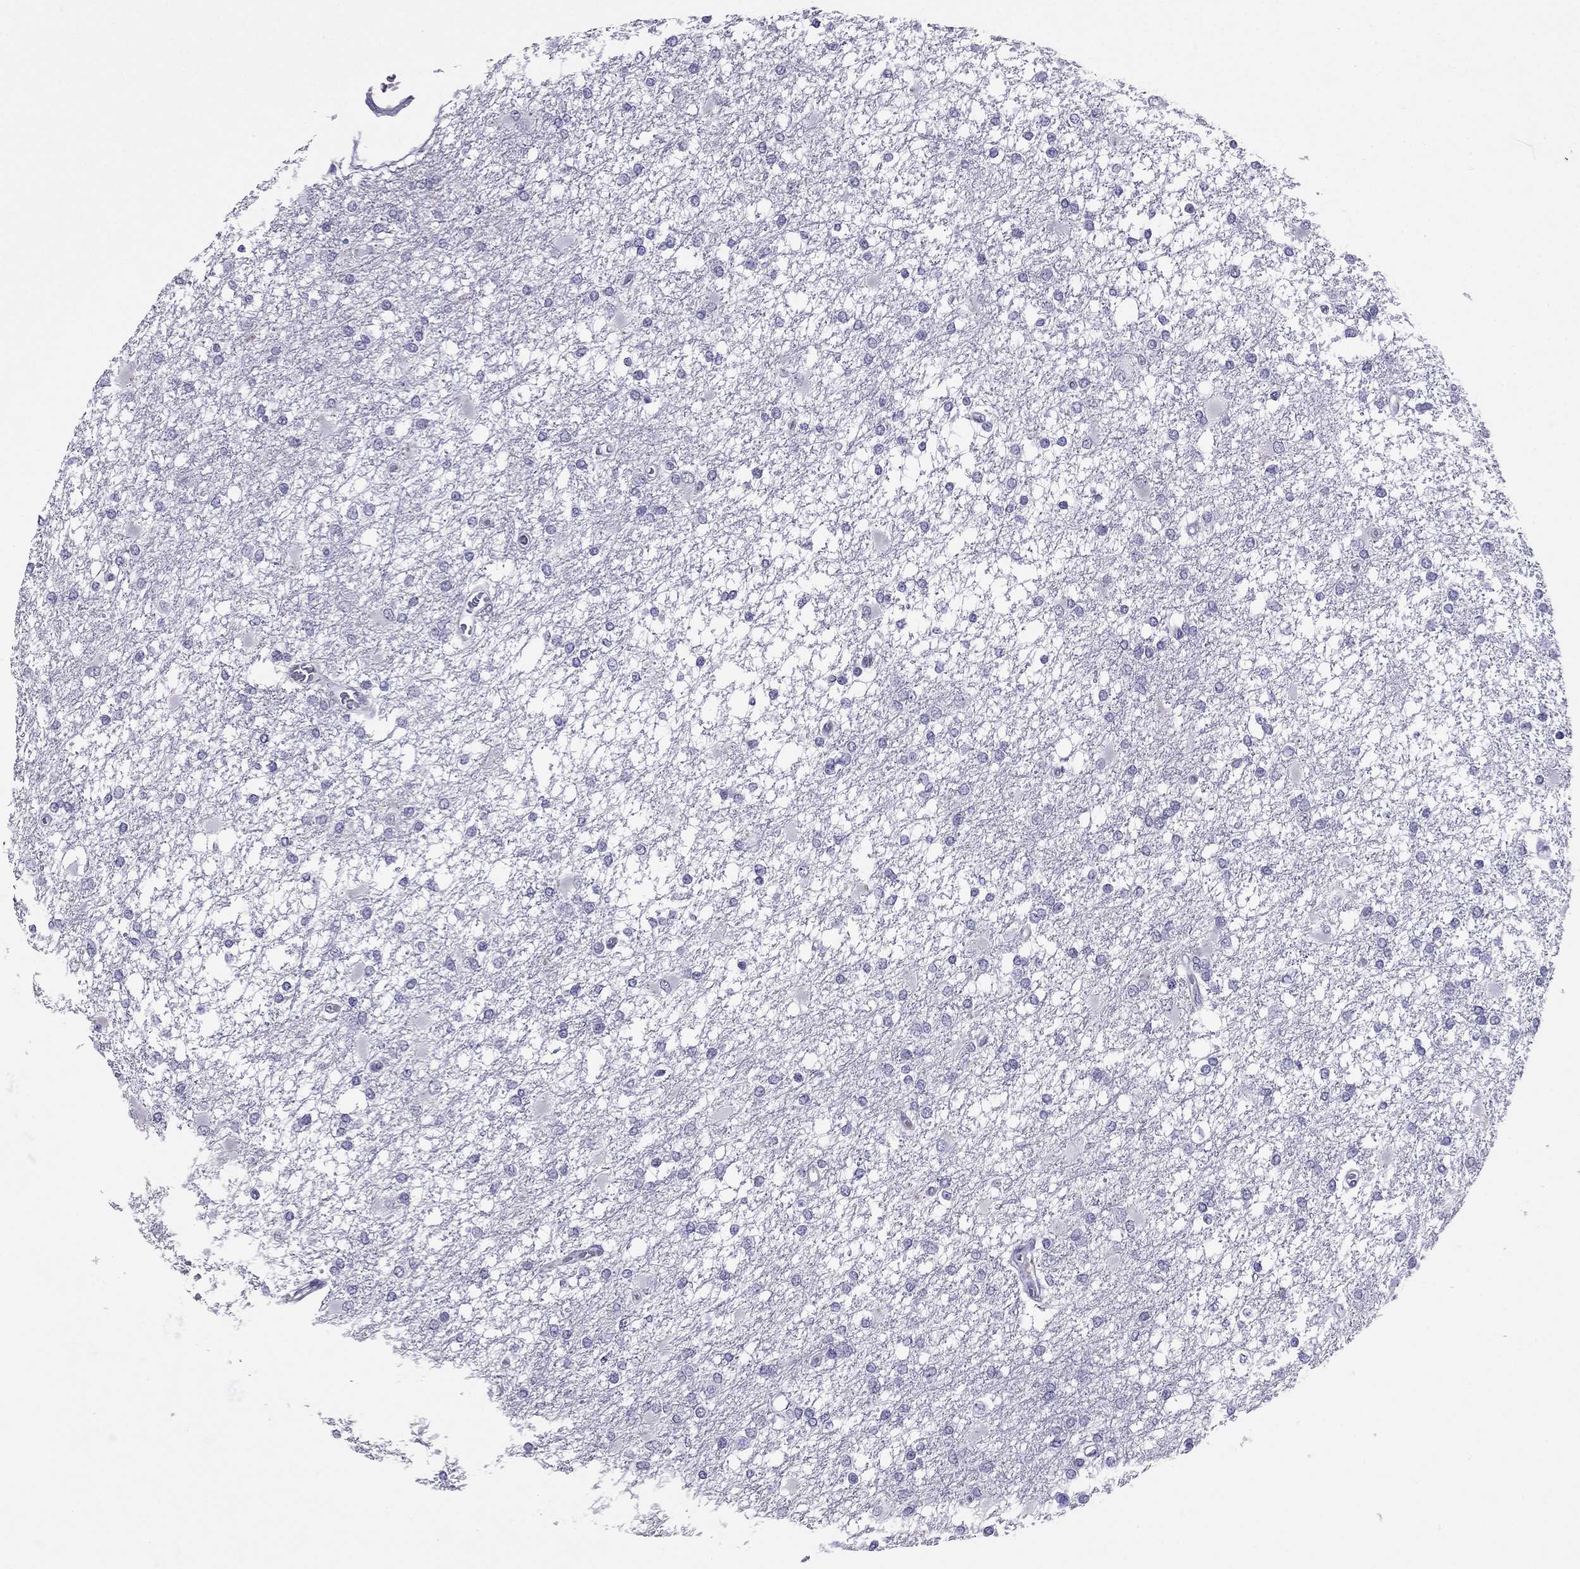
{"staining": {"intensity": "negative", "quantity": "none", "location": "none"}, "tissue": "glioma", "cell_type": "Tumor cells", "image_type": "cancer", "snomed": [{"axis": "morphology", "description": "Glioma, malignant, High grade"}, {"axis": "topography", "description": "Cerebral cortex"}], "caption": "The micrograph demonstrates no staining of tumor cells in glioma.", "gene": "CROCC2", "patient": {"sex": "male", "age": 79}}